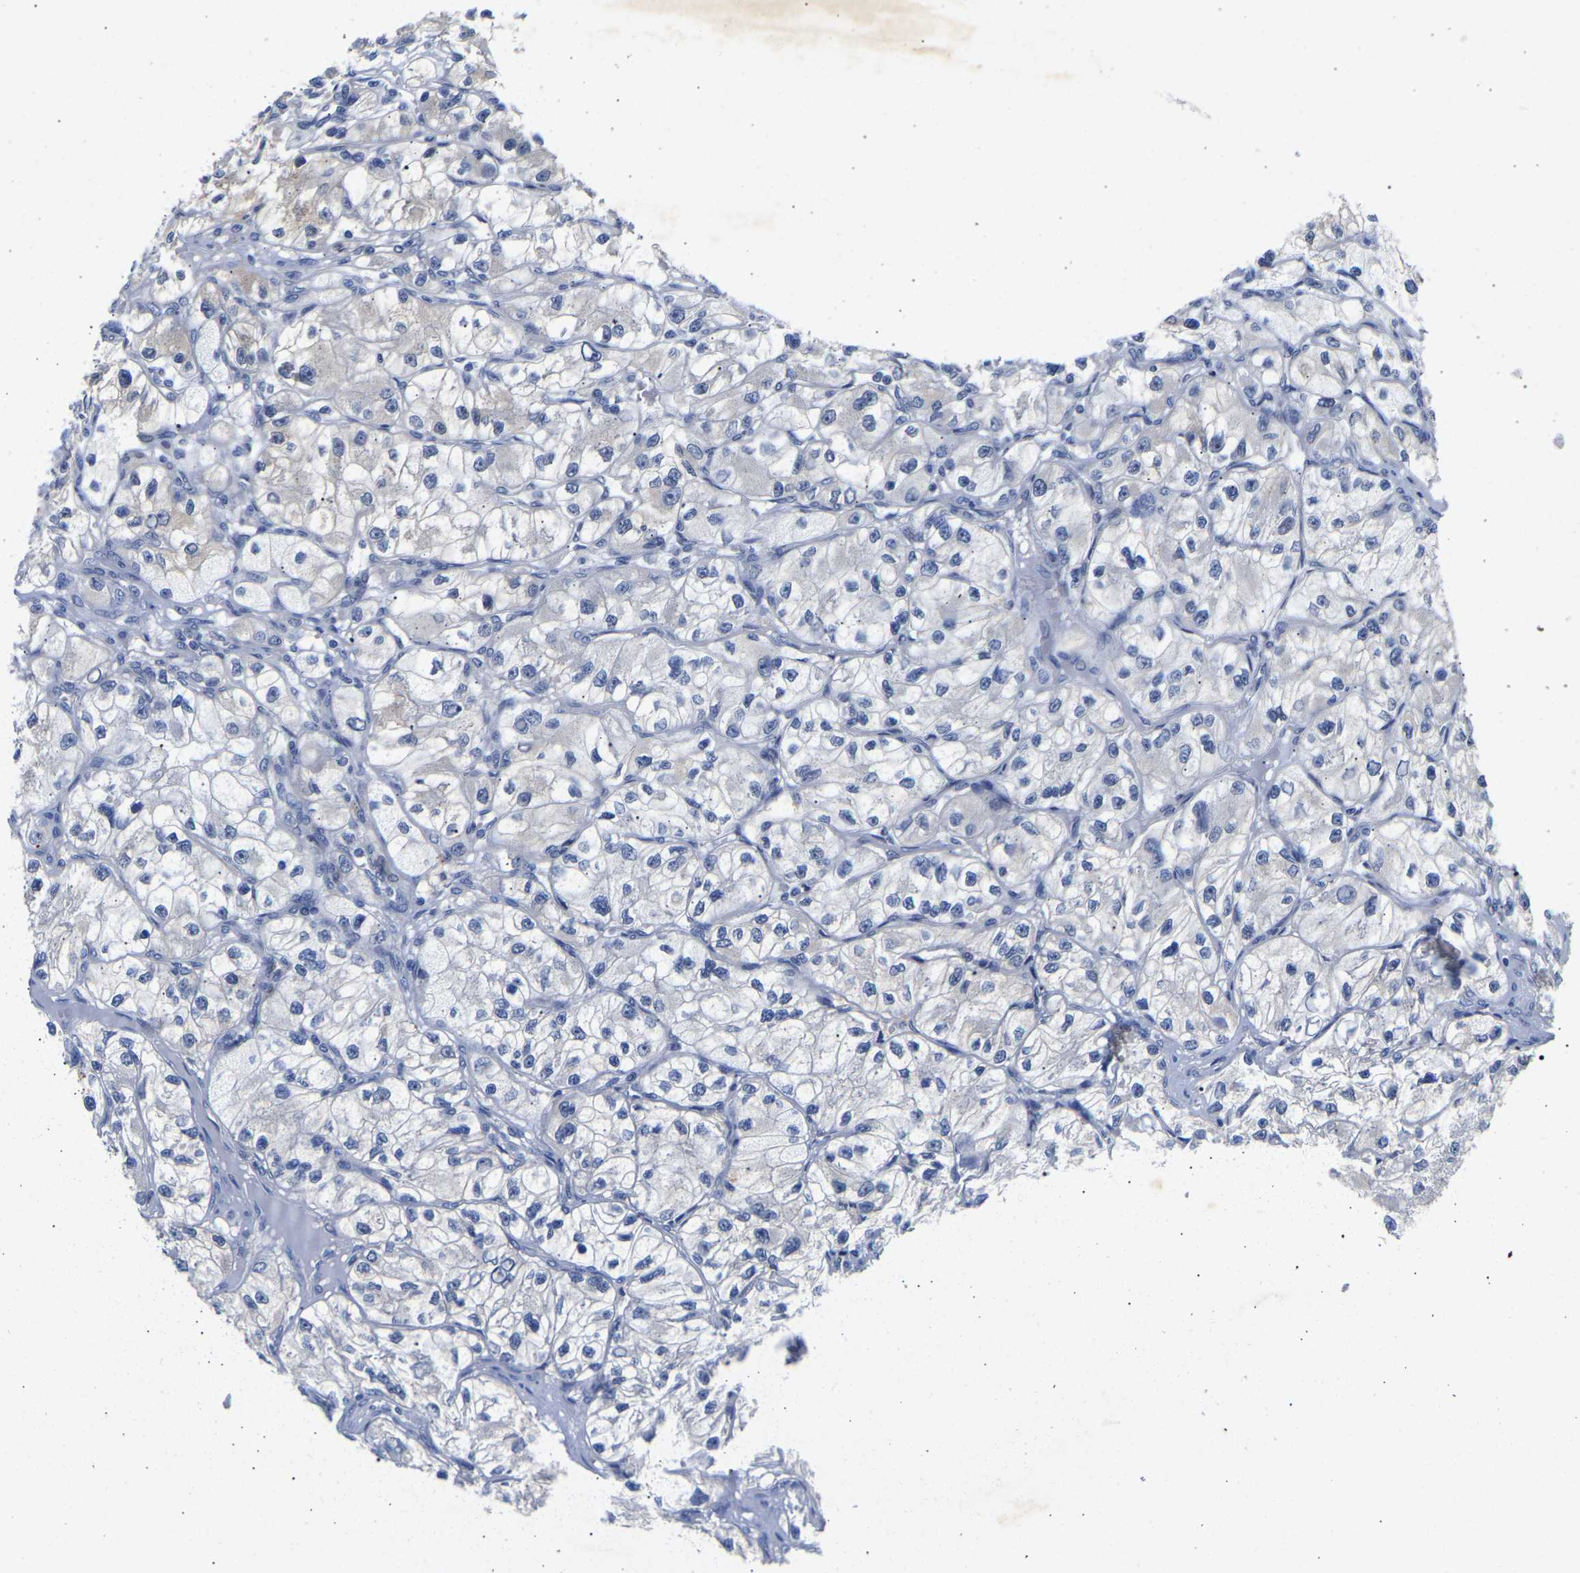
{"staining": {"intensity": "negative", "quantity": "none", "location": "none"}, "tissue": "renal cancer", "cell_type": "Tumor cells", "image_type": "cancer", "snomed": [{"axis": "morphology", "description": "Adenocarcinoma, NOS"}, {"axis": "topography", "description": "Kidney"}], "caption": "Immunohistochemistry (IHC) of human renal cancer displays no expression in tumor cells.", "gene": "CCDC6", "patient": {"sex": "female", "age": 57}}